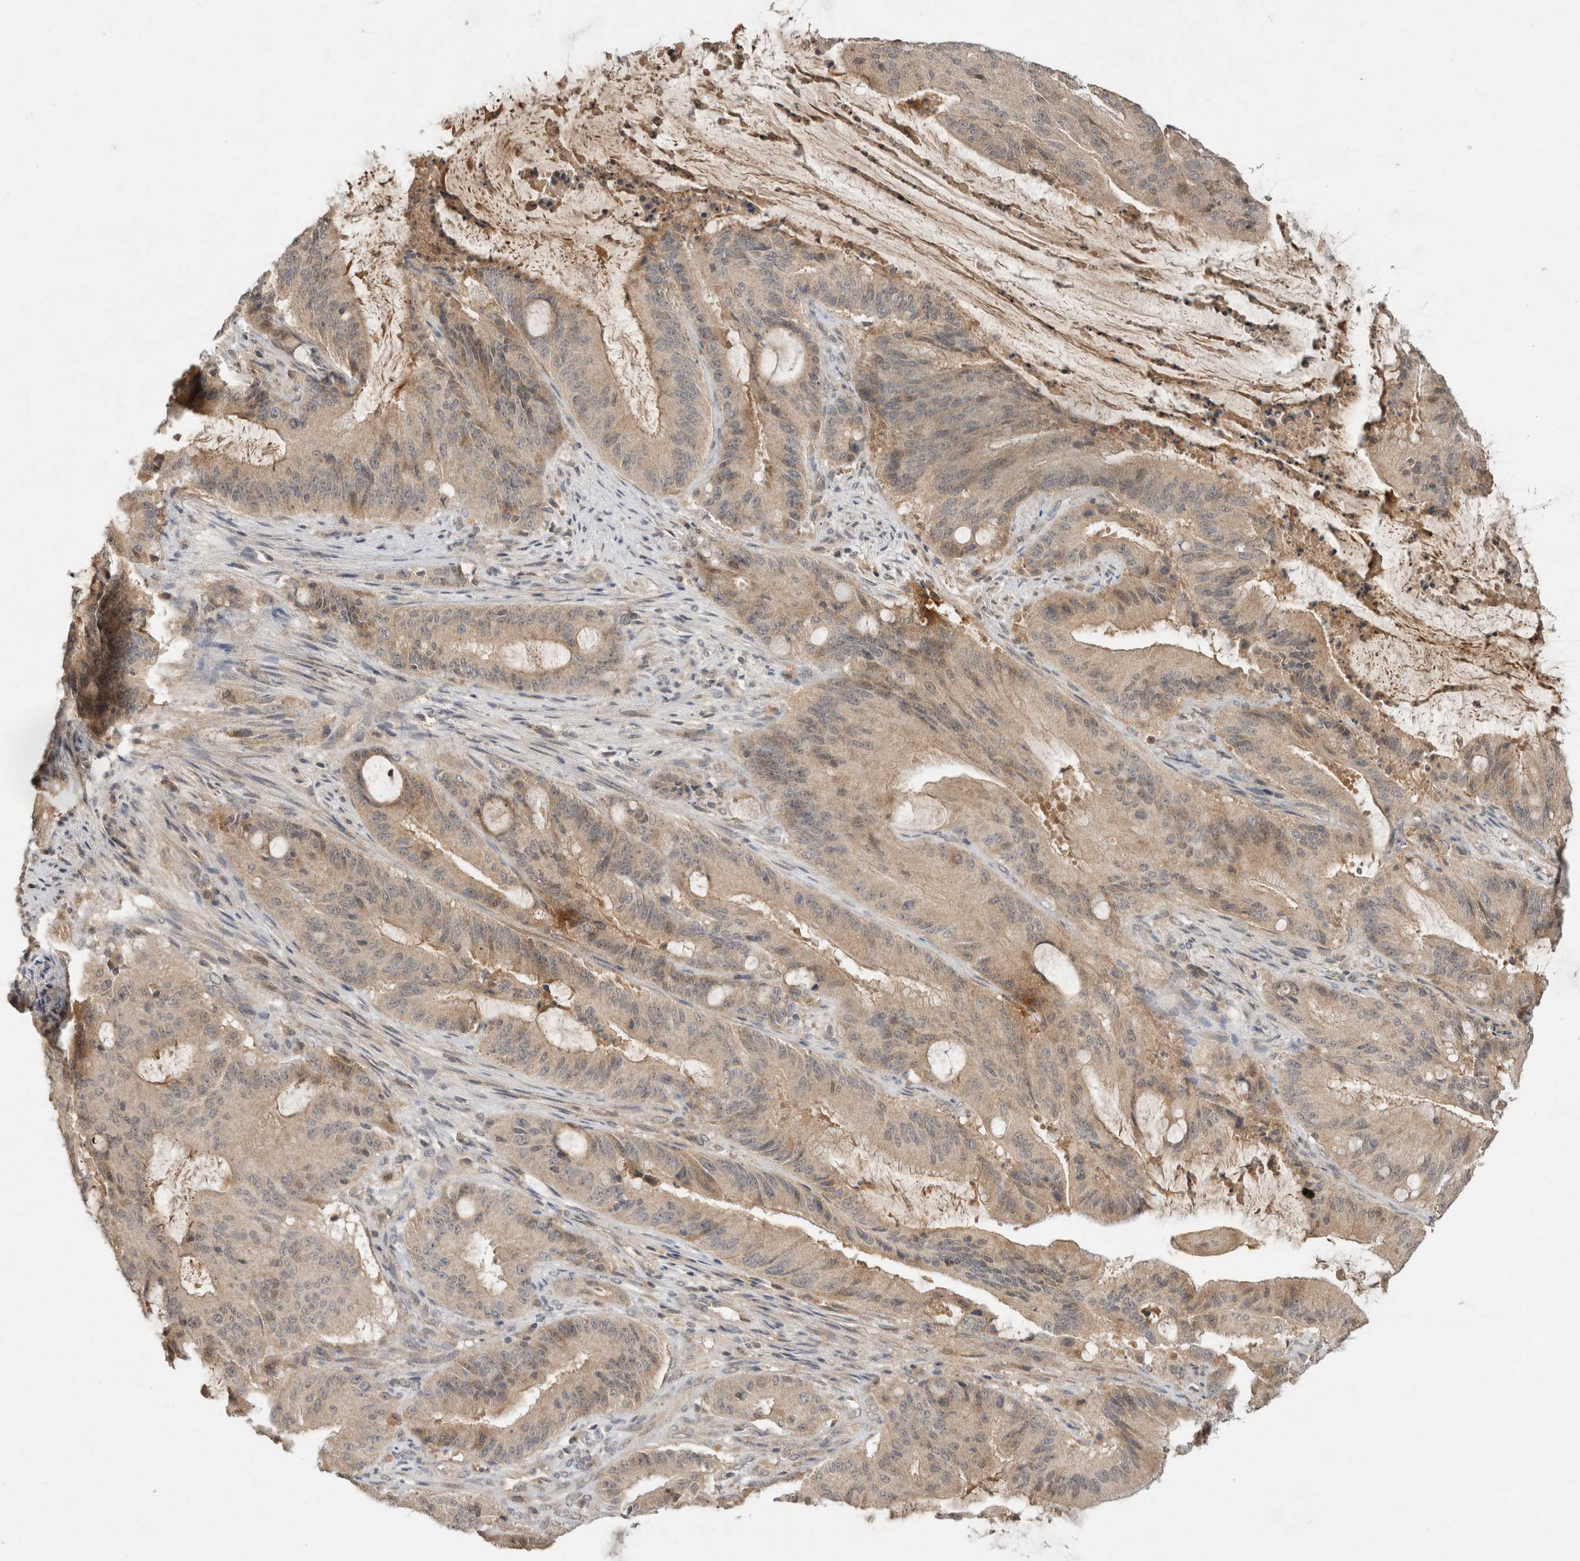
{"staining": {"intensity": "moderate", "quantity": "<25%", "location": "cytoplasmic/membranous"}, "tissue": "liver cancer", "cell_type": "Tumor cells", "image_type": "cancer", "snomed": [{"axis": "morphology", "description": "Normal tissue, NOS"}, {"axis": "morphology", "description": "Cholangiocarcinoma"}, {"axis": "topography", "description": "Liver"}, {"axis": "topography", "description": "Peripheral nerve tissue"}], "caption": "Protein expression analysis of liver cholangiocarcinoma exhibits moderate cytoplasmic/membranous staining in approximately <25% of tumor cells. Ihc stains the protein of interest in brown and the nuclei are stained blue.", "gene": "LOXL2", "patient": {"sex": "female", "age": 73}}